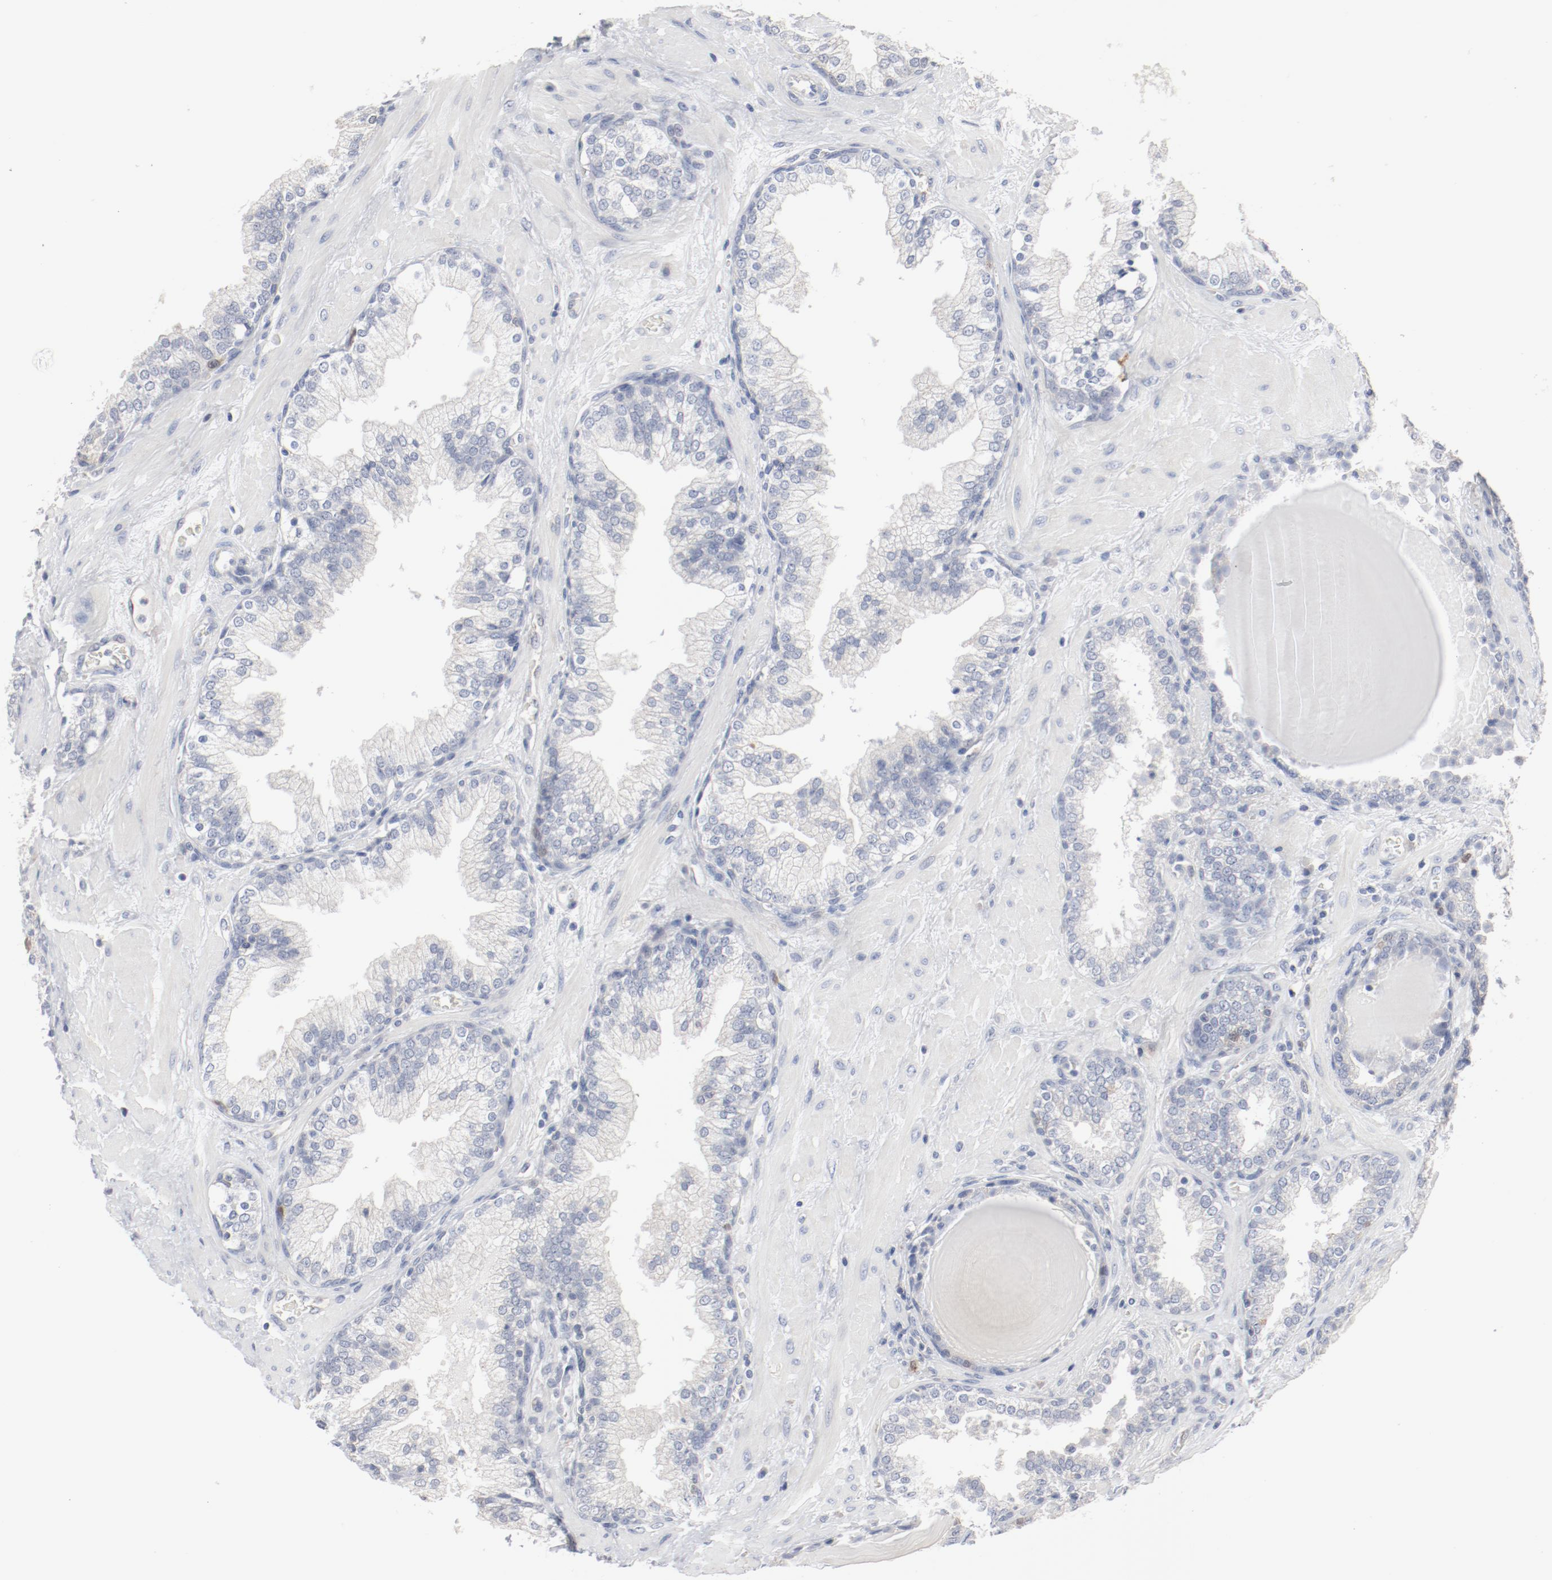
{"staining": {"intensity": "weak", "quantity": ">75%", "location": "cytoplasmic/membranous"}, "tissue": "prostate", "cell_type": "Glandular cells", "image_type": "normal", "snomed": [{"axis": "morphology", "description": "Normal tissue, NOS"}, {"axis": "topography", "description": "Prostate"}], "caption": "High-magnification brightfield microscopy of normal prostate stained with DAB (3,3'-diaminobenzidine) (brown) and counterstained with hematoxylin (blue). glandular cells exhibit weak cytoplasmic/membranous expression is present in about>75% of cells. (Stains: DAB in brown, nuclei in blue, Microscopy: brightfield microscopy at high magnification).", "gene": "CDK1", "patient": {"sex": "male", "age": 51}}